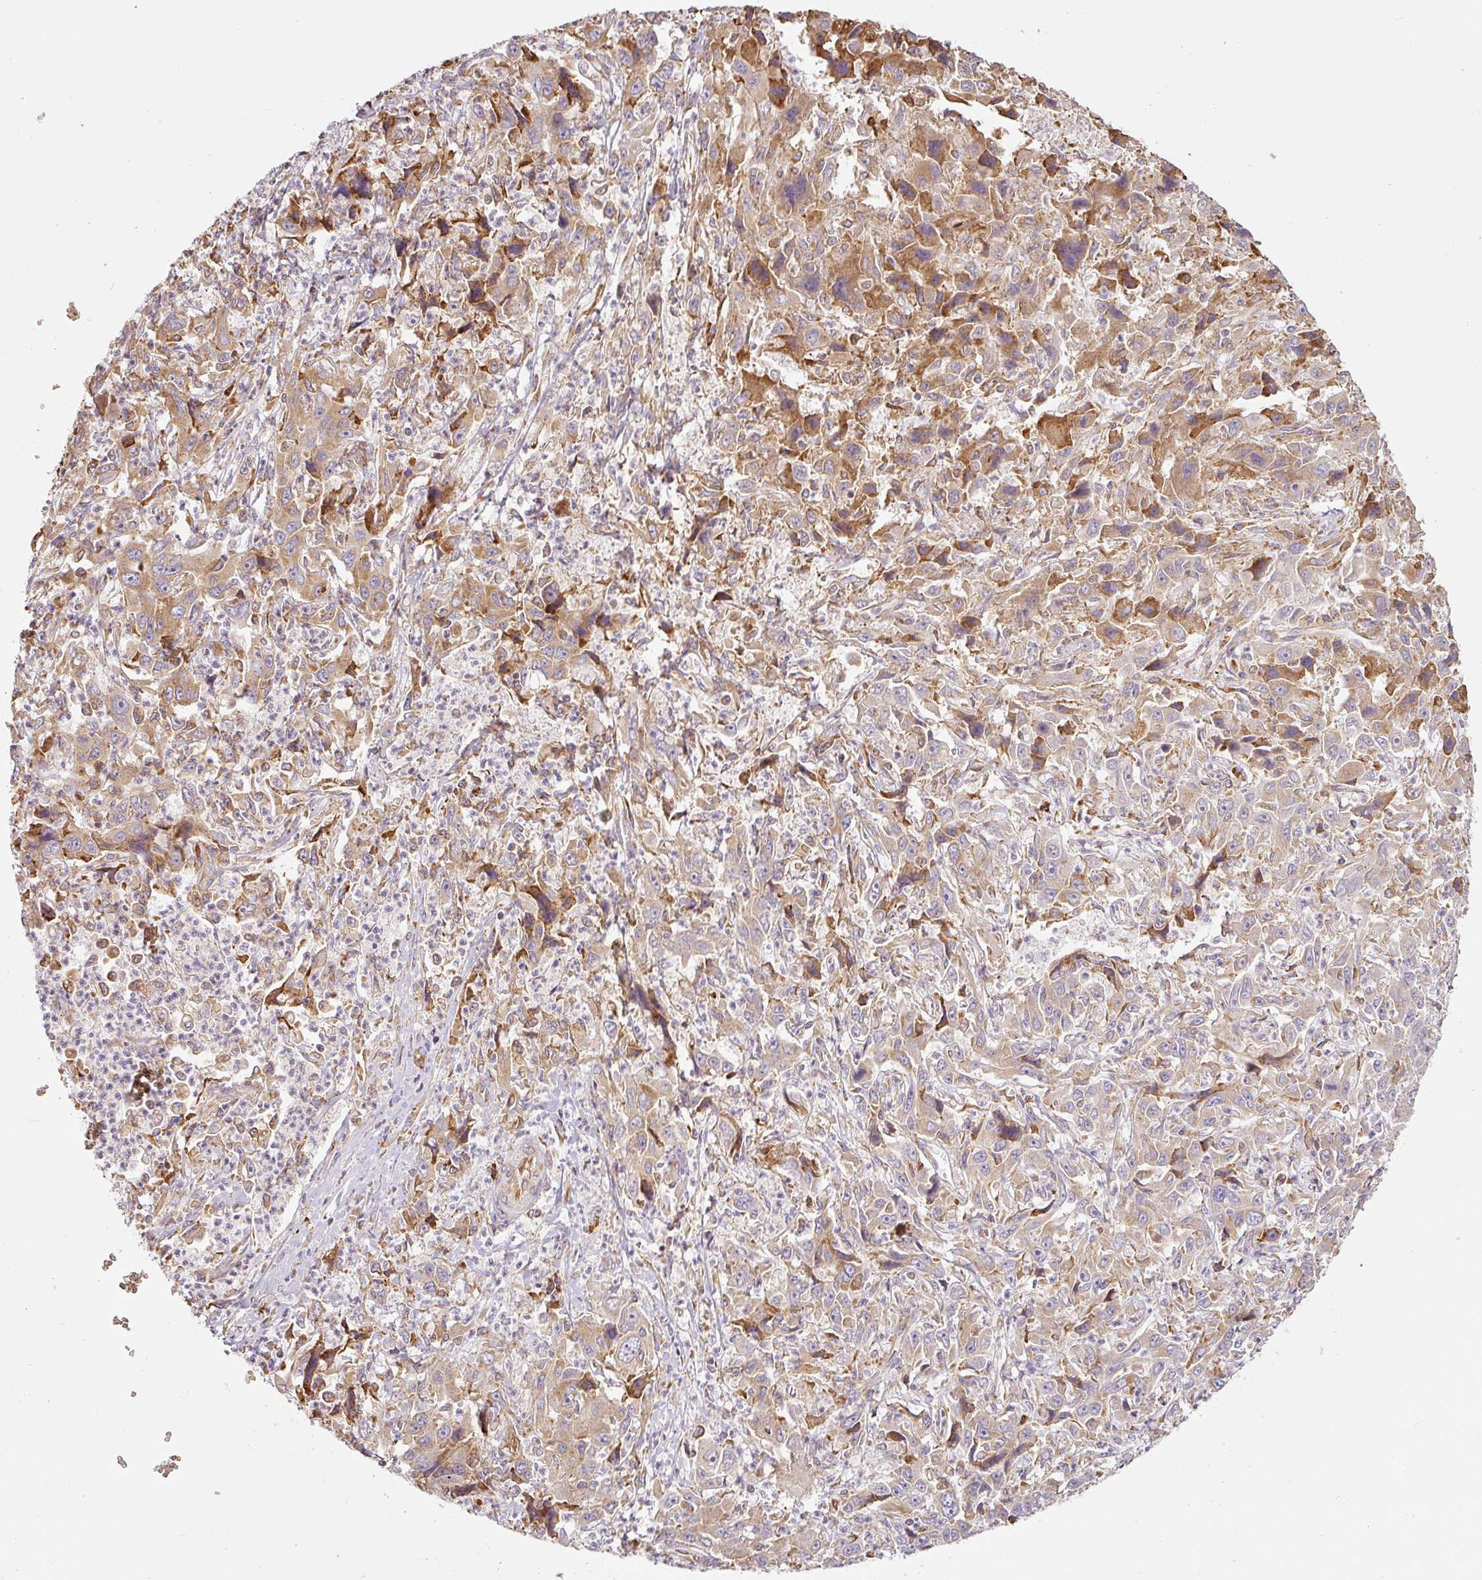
{"staining": {"intensity": "moderate", "quantity": ">75%", "location": "cytoplasmic/membranous"}, "tissue": "liver cancer", "cell_type": "Tumor cells", "image_type": "cancer", "snomed": [{"axis": "morphology", "description": "Carcinoma, Hepatocellular, NOS"}, {"axis": "topography", "description": "Liver"}], "caption": "About >75% of tumor cells in human hepatocellular carcinoma (liver) reveal moderate cytoplasmic/membranous protein positivity as visualized by brown immunohistochemical staining.", "gene": "MORN4", "patient": {"sex": "male", "age": 63}}